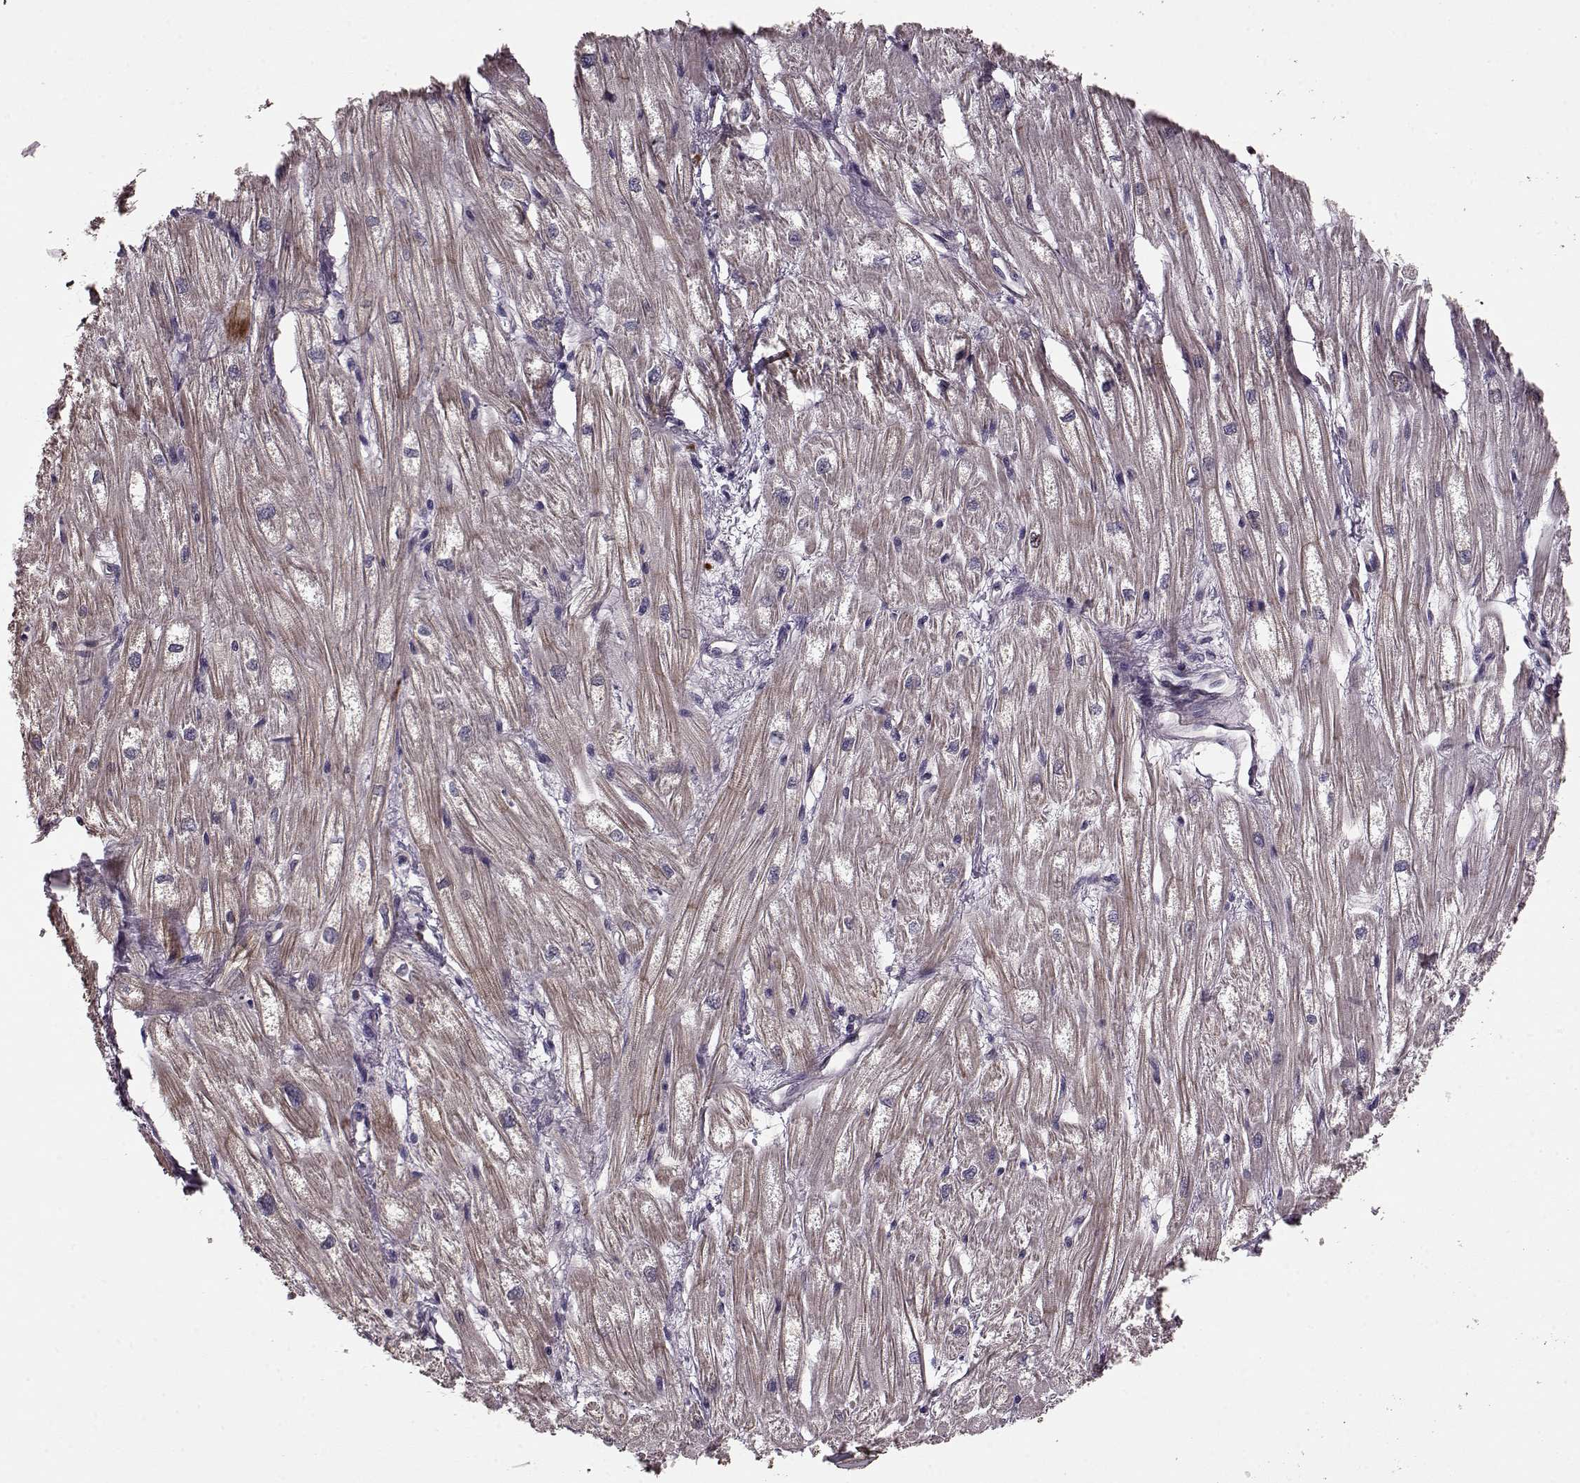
{"staining": {"intensity": "moderate", "quantity": "25%-75%", "location": "cytoplasmic/membranous"}, "tissue": "heart muscle", "cell_type": "Cardiomyocytes", "image_type": "normal", "snomed": [{"axis": "morphology", "description": "Normal tissue, NOS"}, {"axis": "topography", "description": "Heart"}], "caption": "Brown immunohistochemical staining in unremarkable human heart muscle demonstrates moderate cytoplasmic/membranous expression in approximately 25%-75% of cardiomyocytes.", "gene": "SLAIN2", "patient": {"sex": "male", "age": 61}}